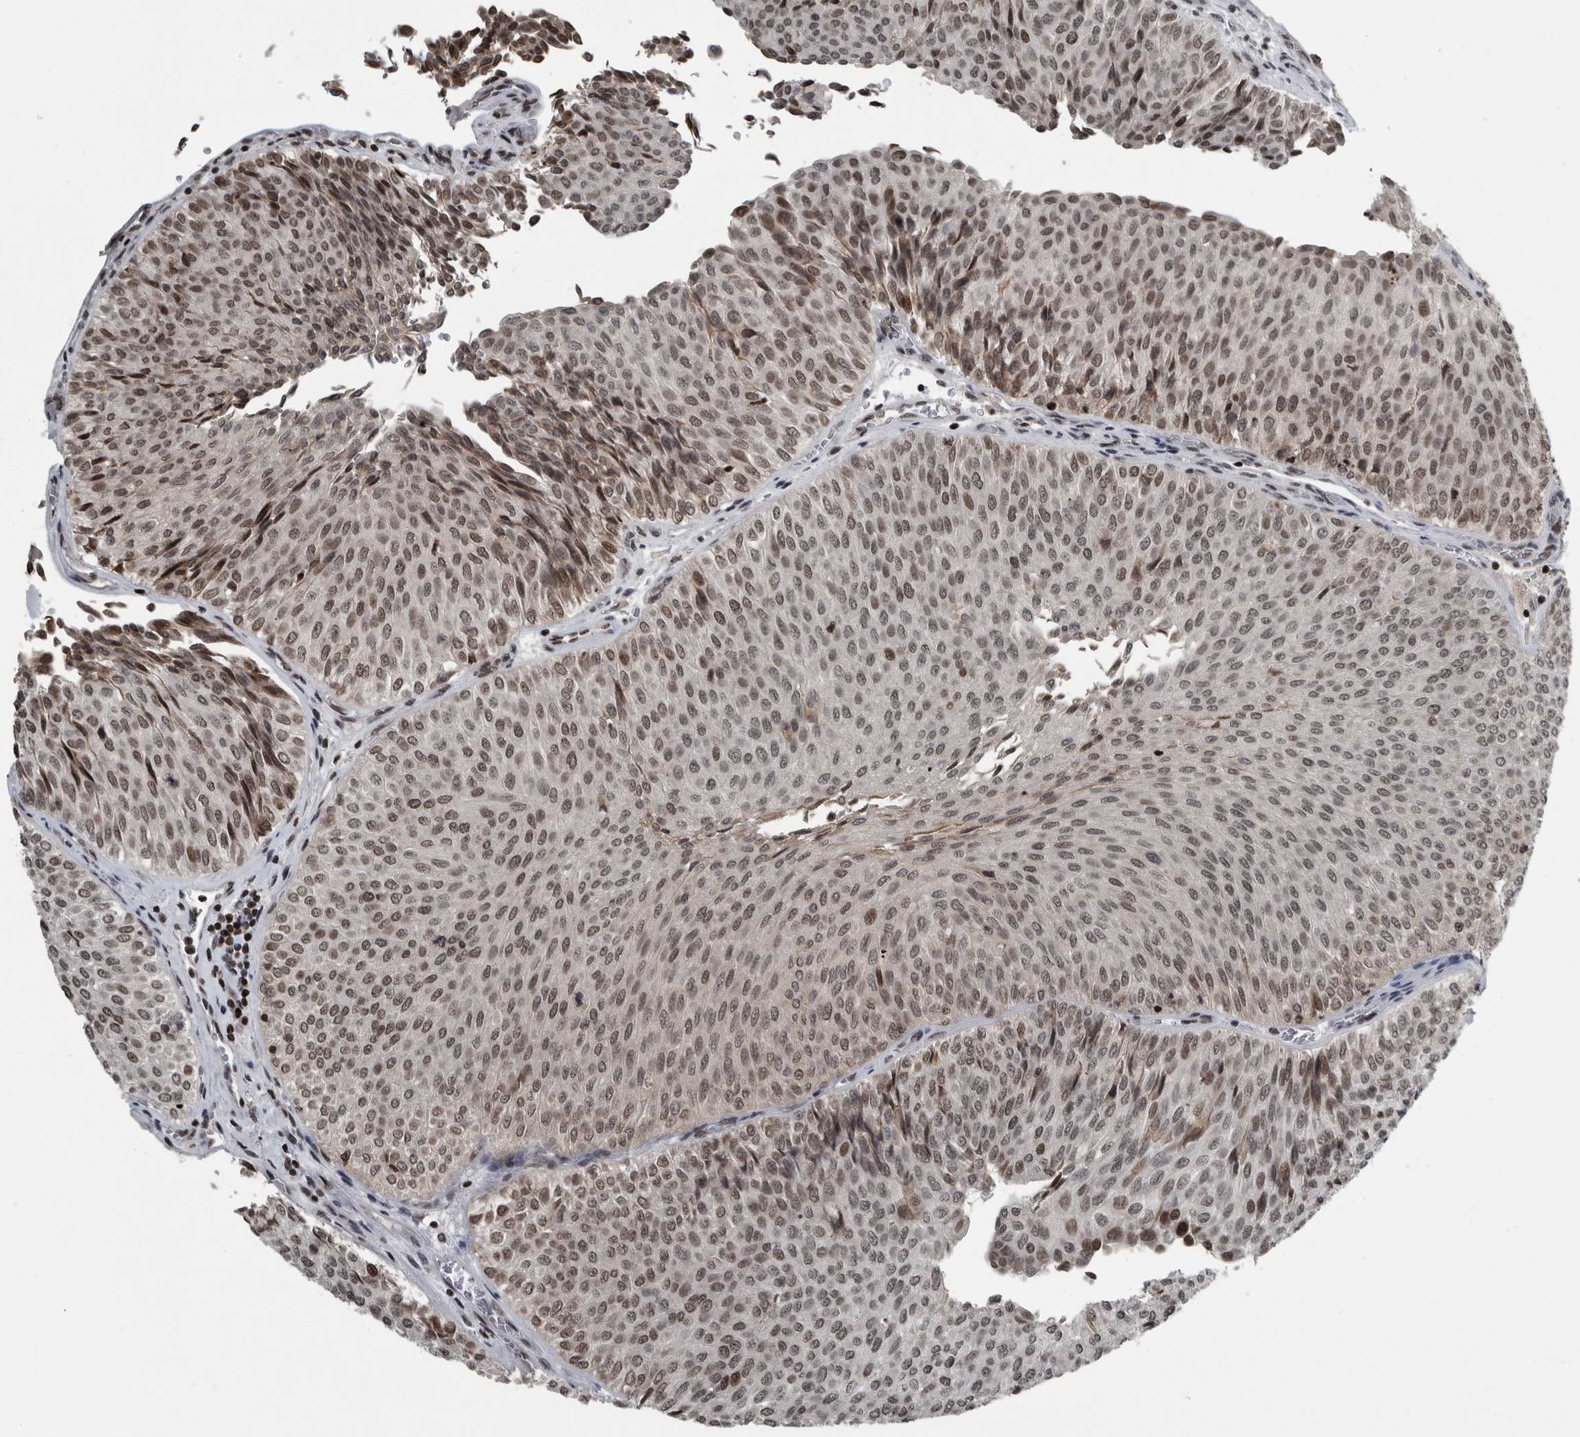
{"staining": {"intensity": "moderate", "quantity": ">75%", "location": "nuclear"}, "tissue": "urothelial cancer", "cell_type": "Tumor cells", "image_type": "cancer", "snomed": [{"axis": "morphology", "description": "Urothelial carcinoma, Low grade"}, {"axis": "topography", "description": "Urinary bladder"}], "caption": "Protein staining of low-grade urothelial carcinoma tissue demonstrates moderate nuclear staining in approximately >75% of tumor cells. (Brightfield microscopy of DAB IHC at high magnification).", "gene": "UNC50", "patient": {"sex": "male", "age": 78}}